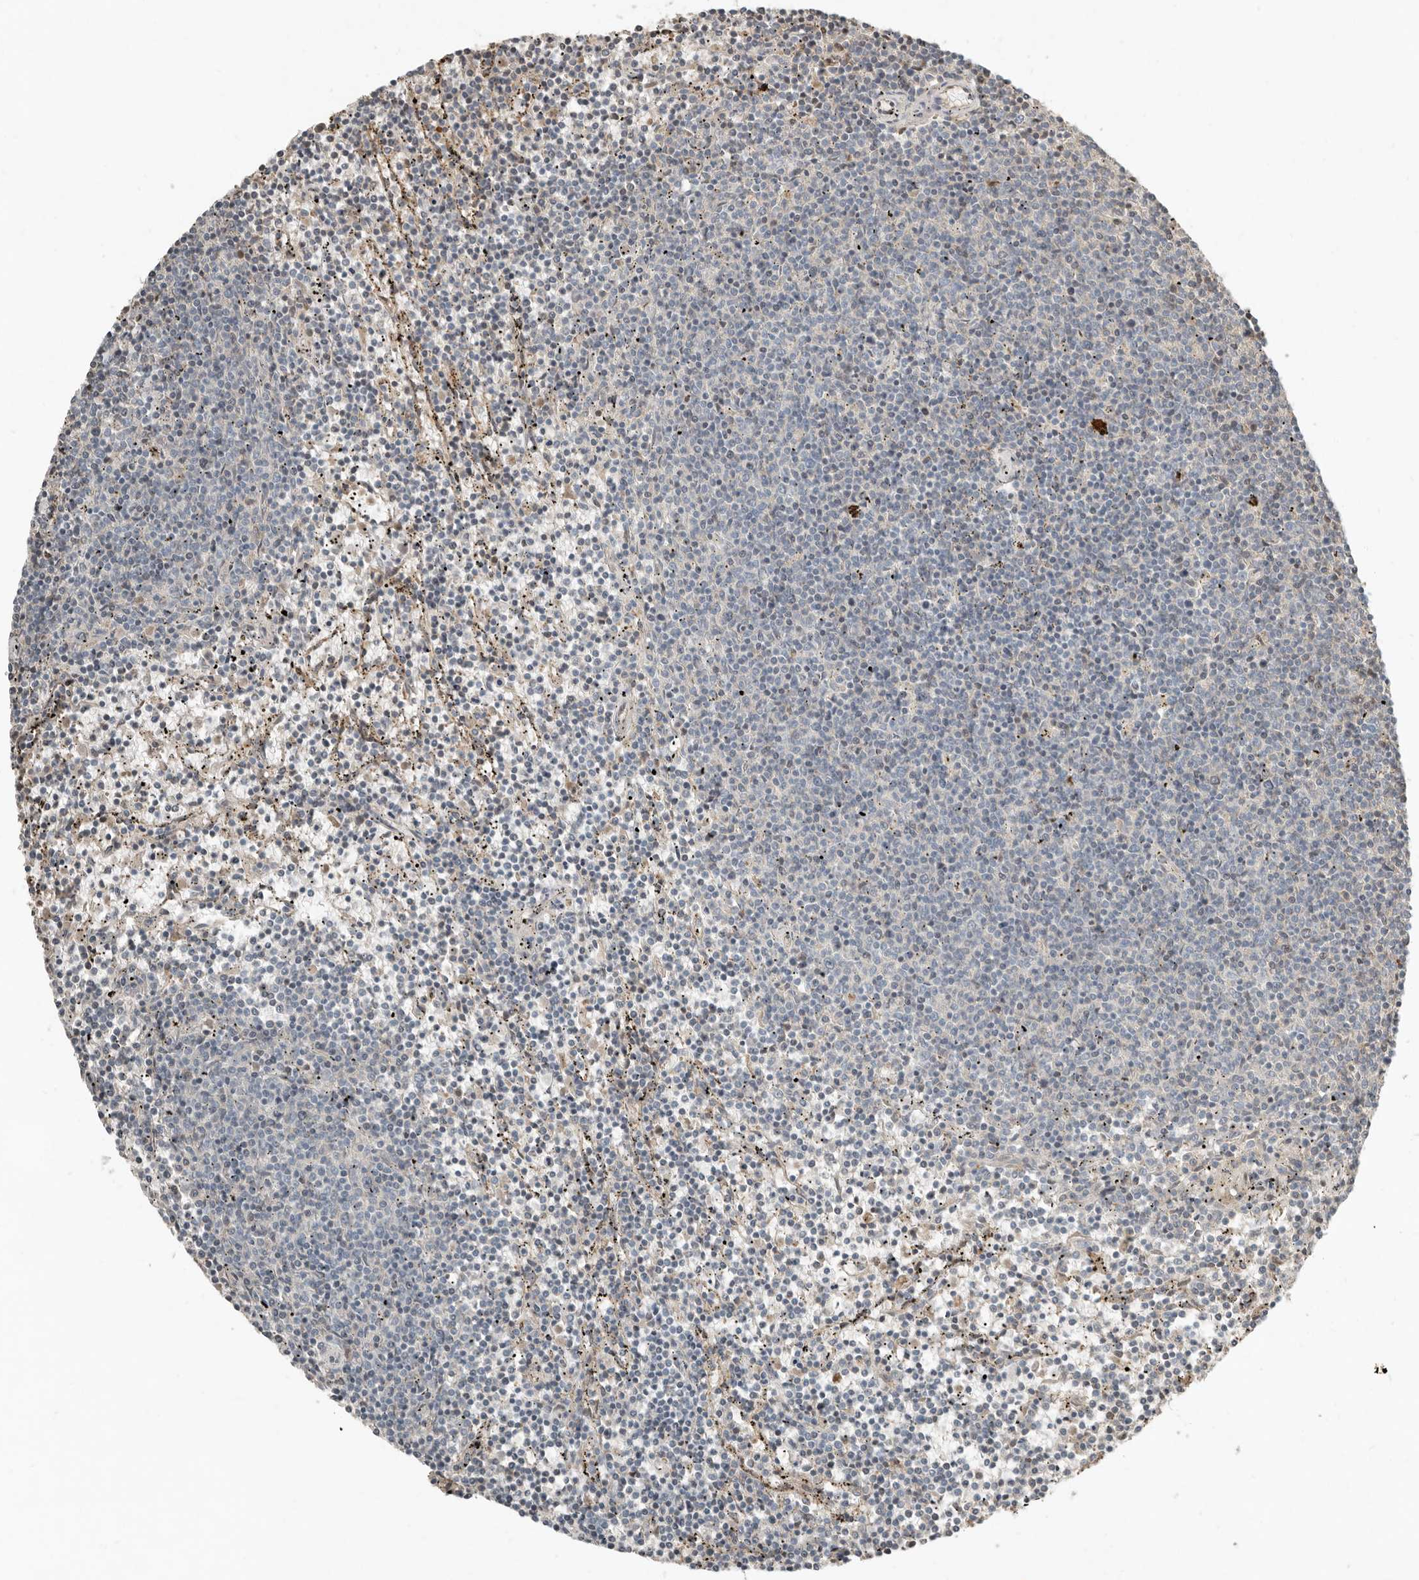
{"staining": {"intensity": "negative", "quantity": "none", "location": "none"}, "tissue": "lymphoma", "cell_type": "Tumor cells", "image_type": "cancer", "snomed": [{"axis": "morphology", "description": "Malignant lymphoma, non-Hodgkin's type, Low grade"}, {"axis": "topography", "description": "Spleen"}], "caption": "A histopathology image of human malignant lymphoma, non-Hodgkin's type (low-grade) is negative for staining in tumor cells.", "gene": "KLHL38", "patient": {"sex": "female", "age": 50}}